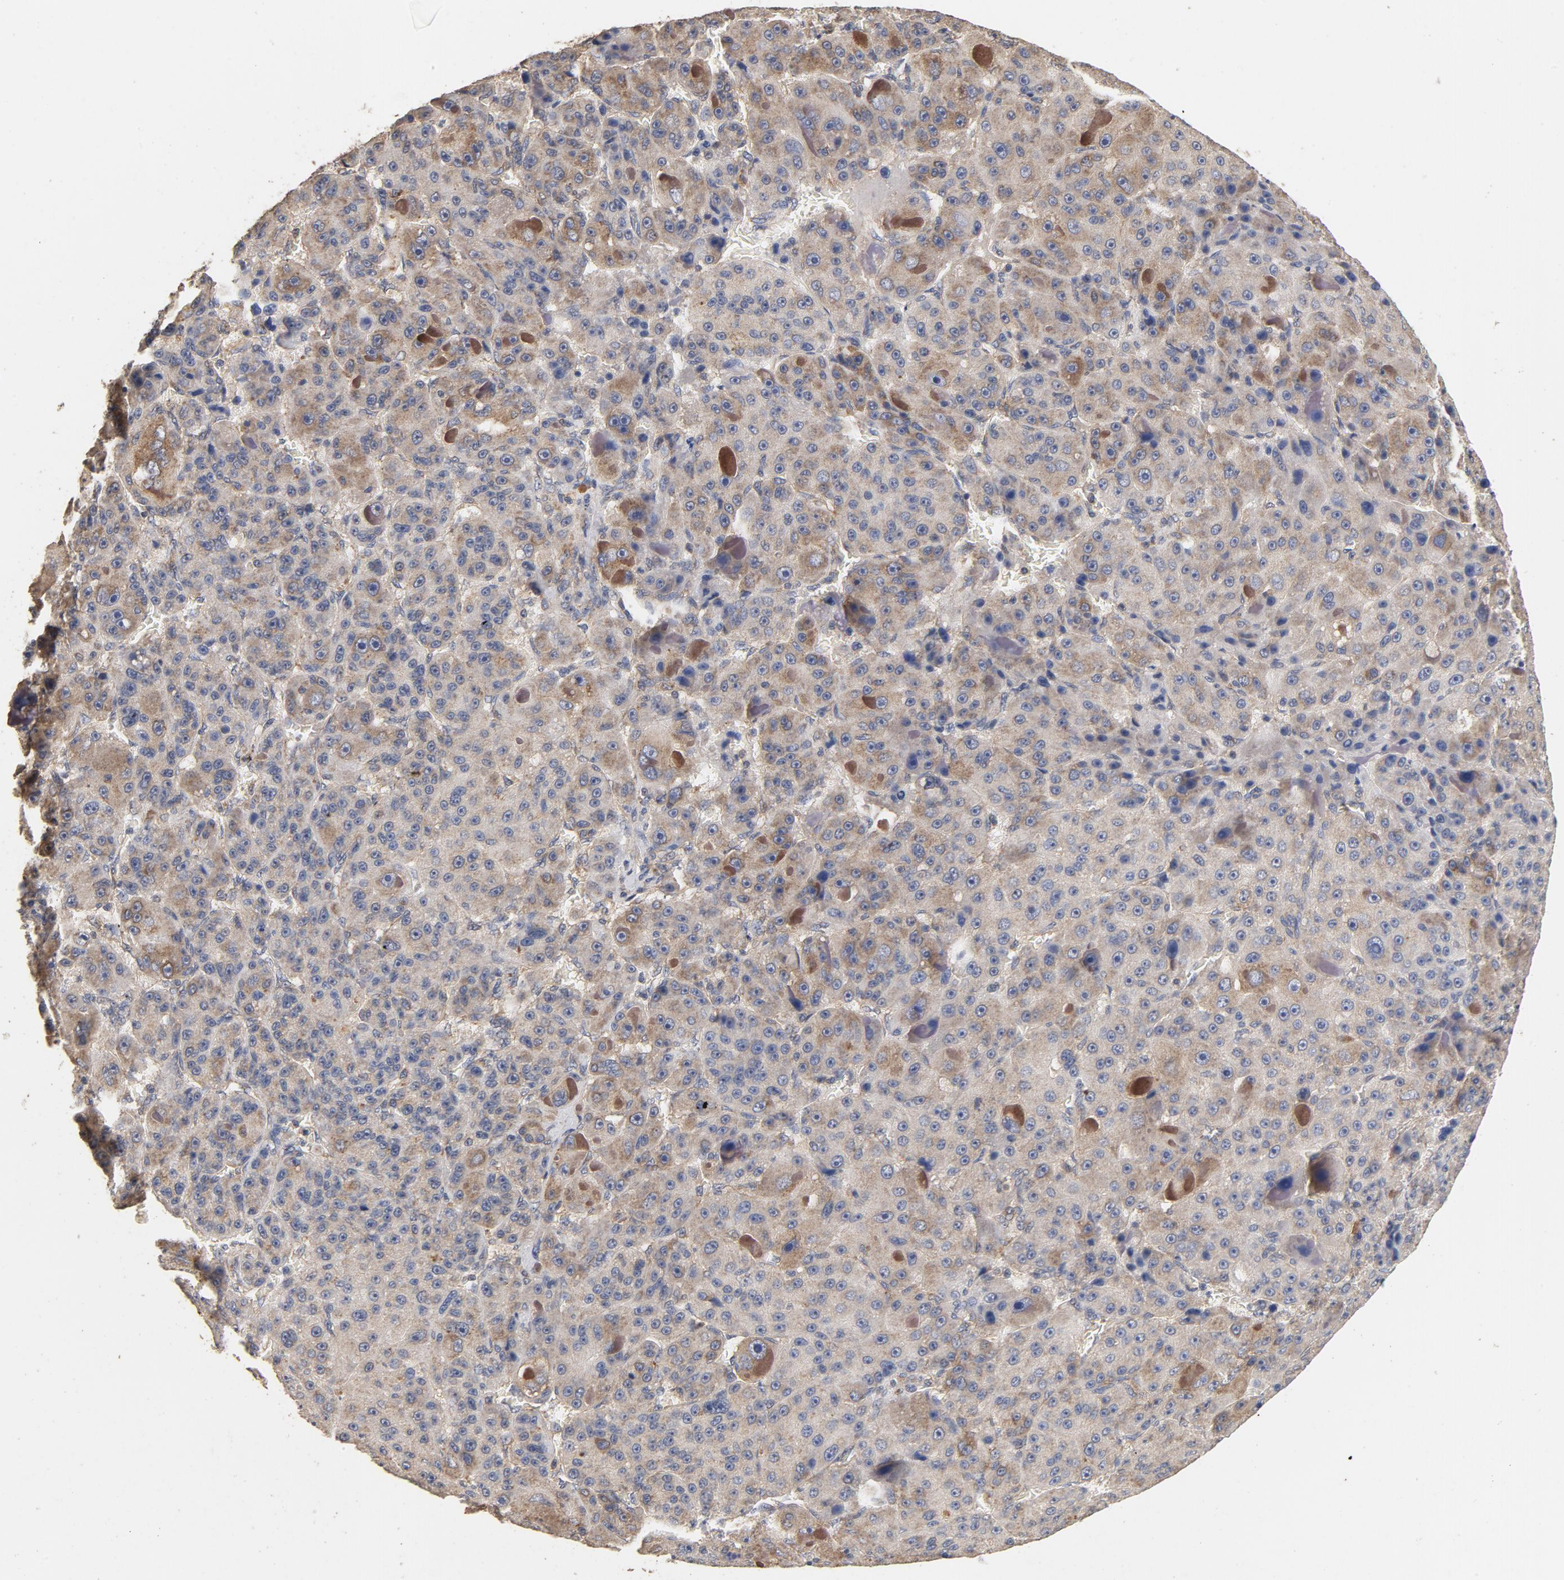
{"staining": {"intensity": "weak", "quantity": ">75%", "location": "cytoplasmic/membranous"}, "tissue": "liver cancer", "cell_type": "Tumor cells", "image_type": "cancer", "snomed": [{"axis": "morphology", "description": "Carcinoma, Hepatocellular, NOS"}, {"axis": "topography", "description": "Liver"}], "caption": "A photomicrograph of human liver cancer stained for a protein exhibits weak cytoplasmic/membranous brown staining in tumor cells.", "gene": "DDX6", "patient": {"sex": "male", "age": 76}}